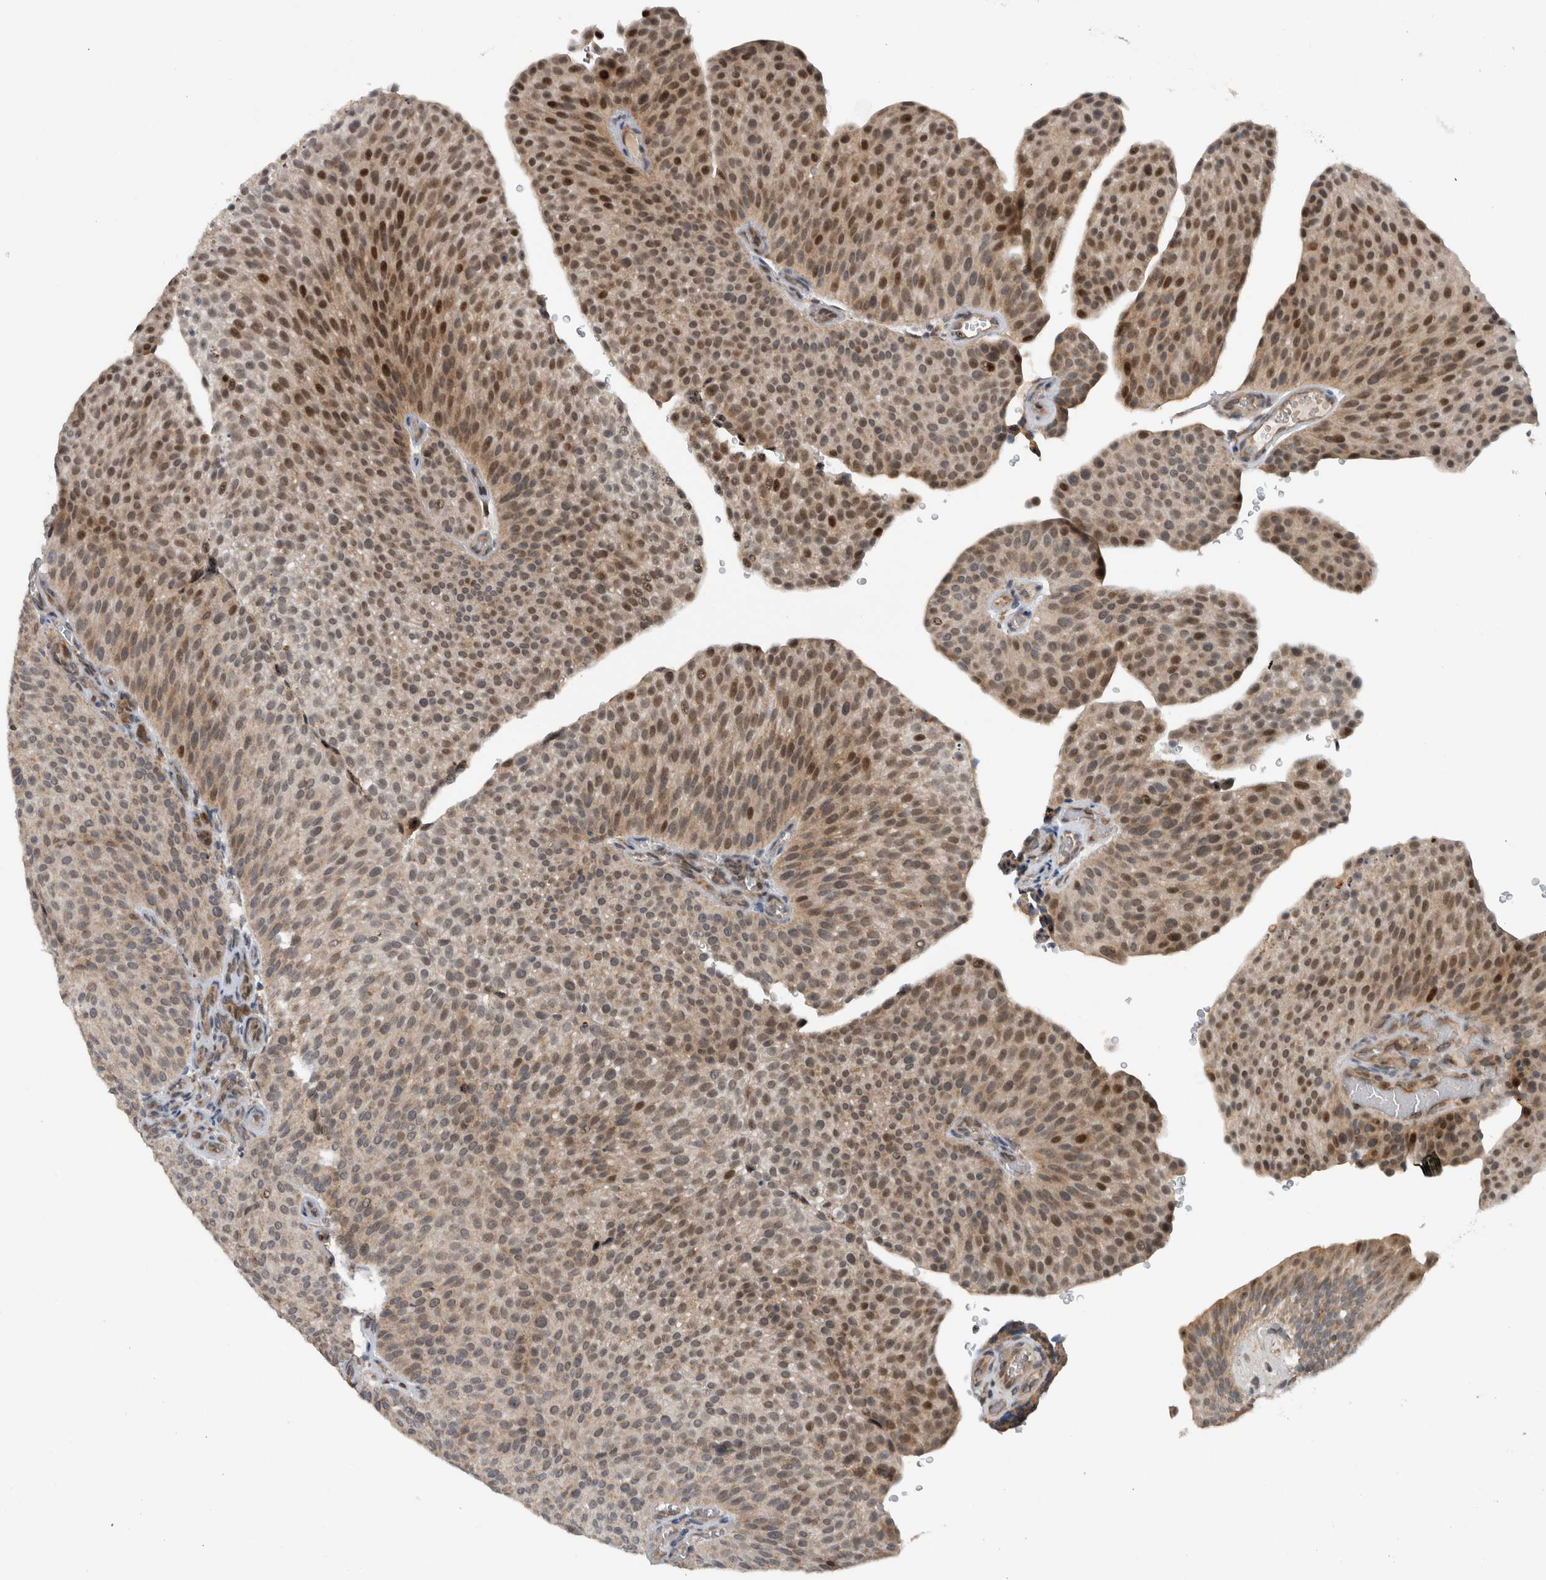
{"staining": {"intensity": "moderate", "quantity": "25%-75%", "location": "nuclear"}, "tissue": "urothelial cancer", "cell_type": "Tumor cells", "image_type": "cancer", "snomed": [{"axis": "morphology", "description": "Normal tissue, NOS"}, {"axis": "morphology", "description": "Urothelial carcinoma, Low grade"}, {"axis": "topography", "description": "Smooth muscle"}, {"axis": "topography", "description": "Urinary bladder"}], "caption": "Protein positivity by immunohistochemistry displays moderate nuclear expression in approximately 25%-75% of tumor cells in urothelial cancer.", "gene": "GBA2", "patient": {"sex": "male", "age": 60}}